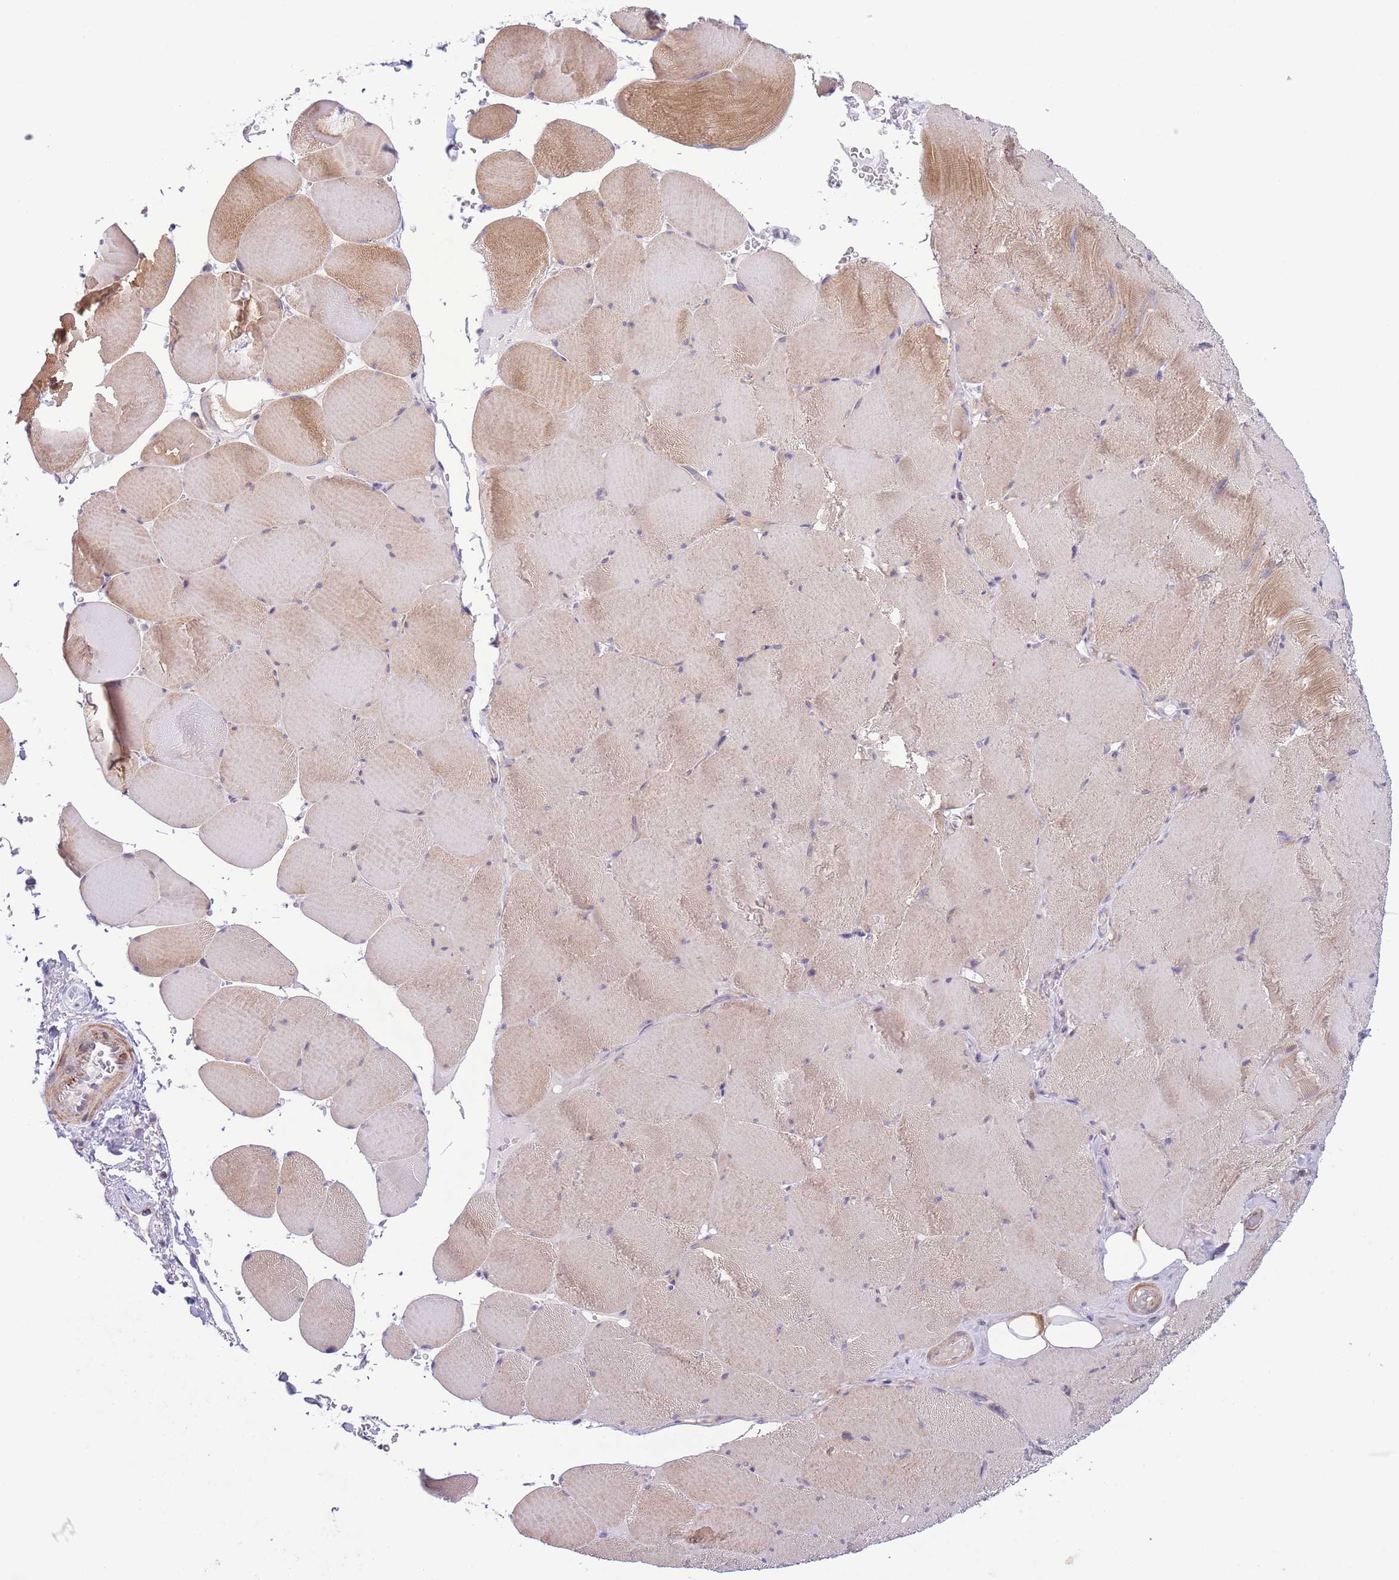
{"staining": {"intensity": "moderate", "quantity": "25%-75%", "location": "cytoplasmic/membranous"}, "tissue": "skeletal muscle", "cell_type": "Myocytes", "image_type": "normal", "snomed": [{"axis": "morphology", "description": "Normal tissue, NOS"}, {"axis": "topography", "description": "Skeletal muscle"}, {"axis": "topography", "description": "Head-Neck"}], "caption": "Immunohistochemical staining of benign human skeletal muscle exhibits 25%-75% levels of moderate cytoplasmic/membranous protein expression in about 25%-75% of myocytes.", "gene": "C9orf152", "patient": {"sex": "male", "age": 66}}